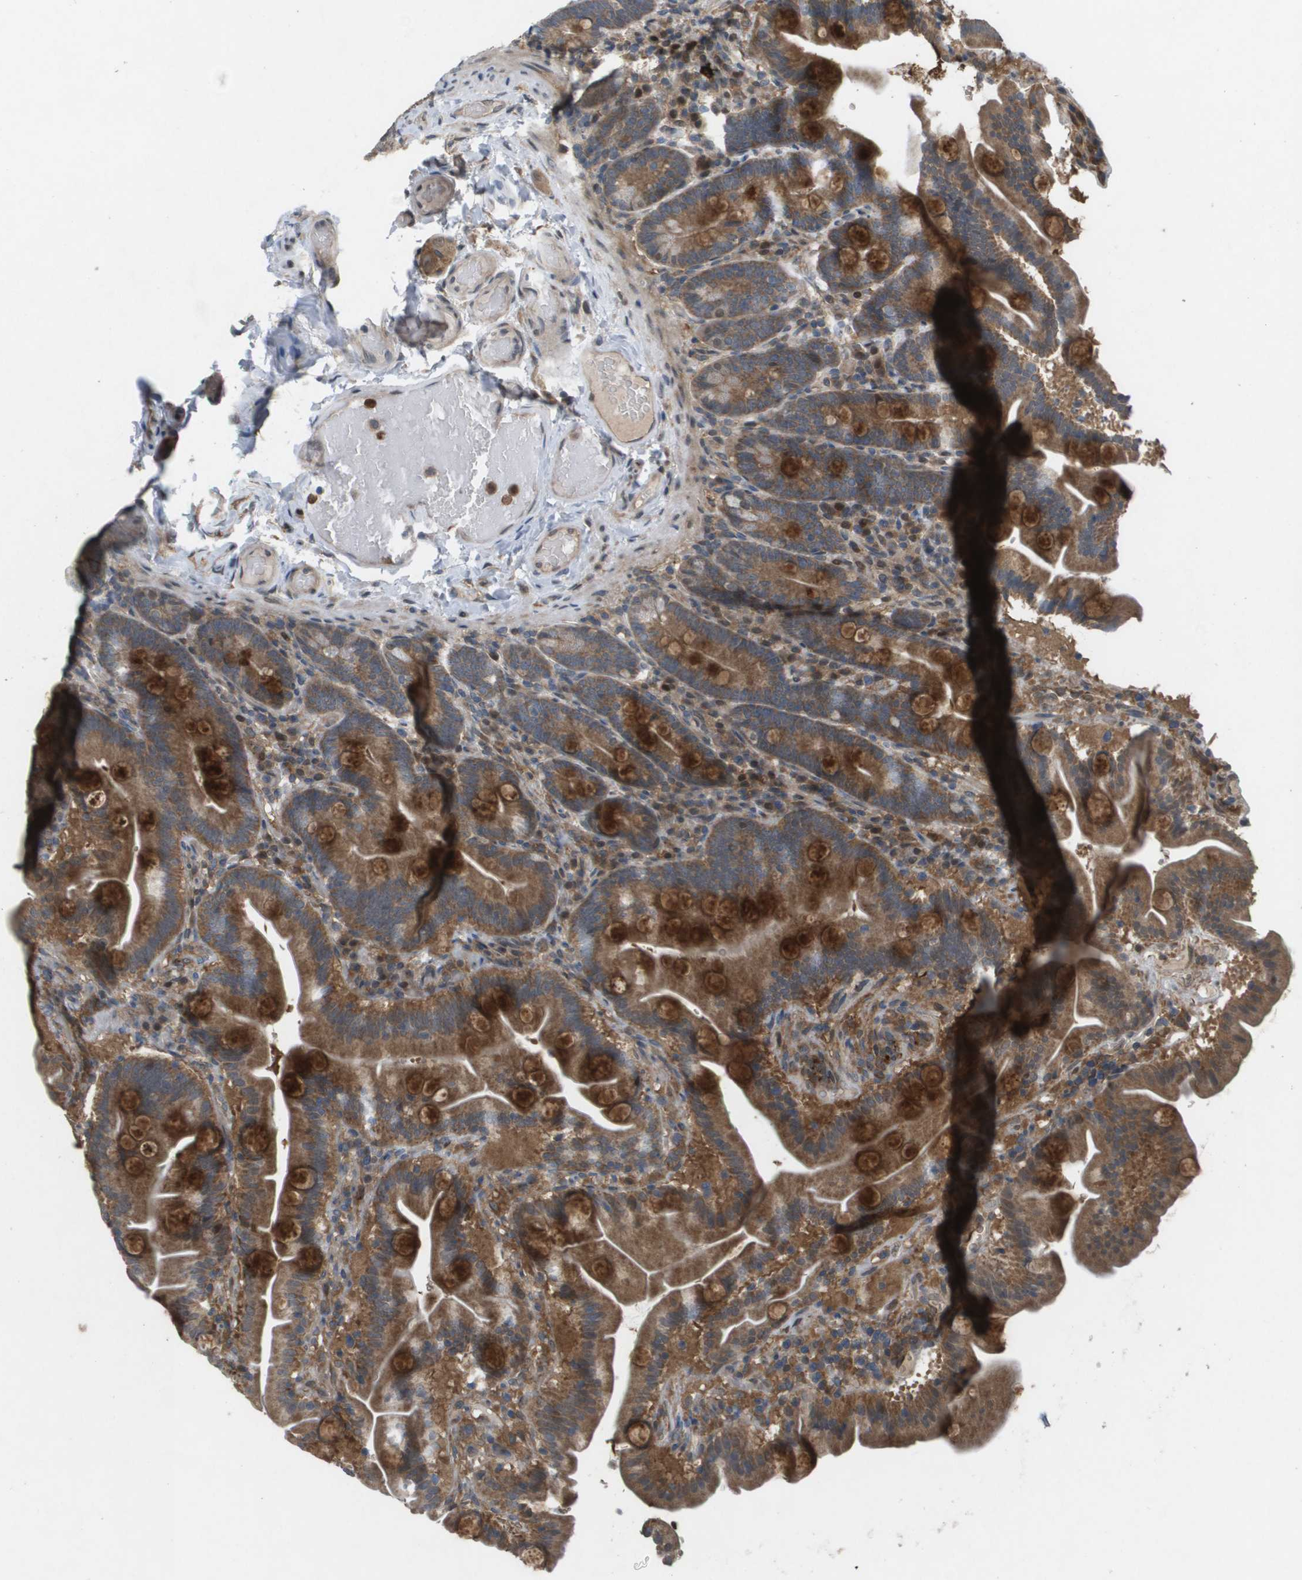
{"staining": {"intensity": "strong", "quantity": ">75%", "location": "cytoplasmic/membranous"}, "tissue": "duodenum", "cell_type": "Glandular cells", "image_type": "normal", "snomed": [{"axis": "morphology", "description": "Normal tissue, NOS"}, {"axis": "topography", "description": "Duodenum"}], "caption": "Immunohistochemical staining of unremarkable human duodenum displays >75% levels of strong cytoplasmic/membranous protein staining in approximately >75% of glandular cells.", "gene": "PALD1", "patient": {"sex": "male", "age": 54}}